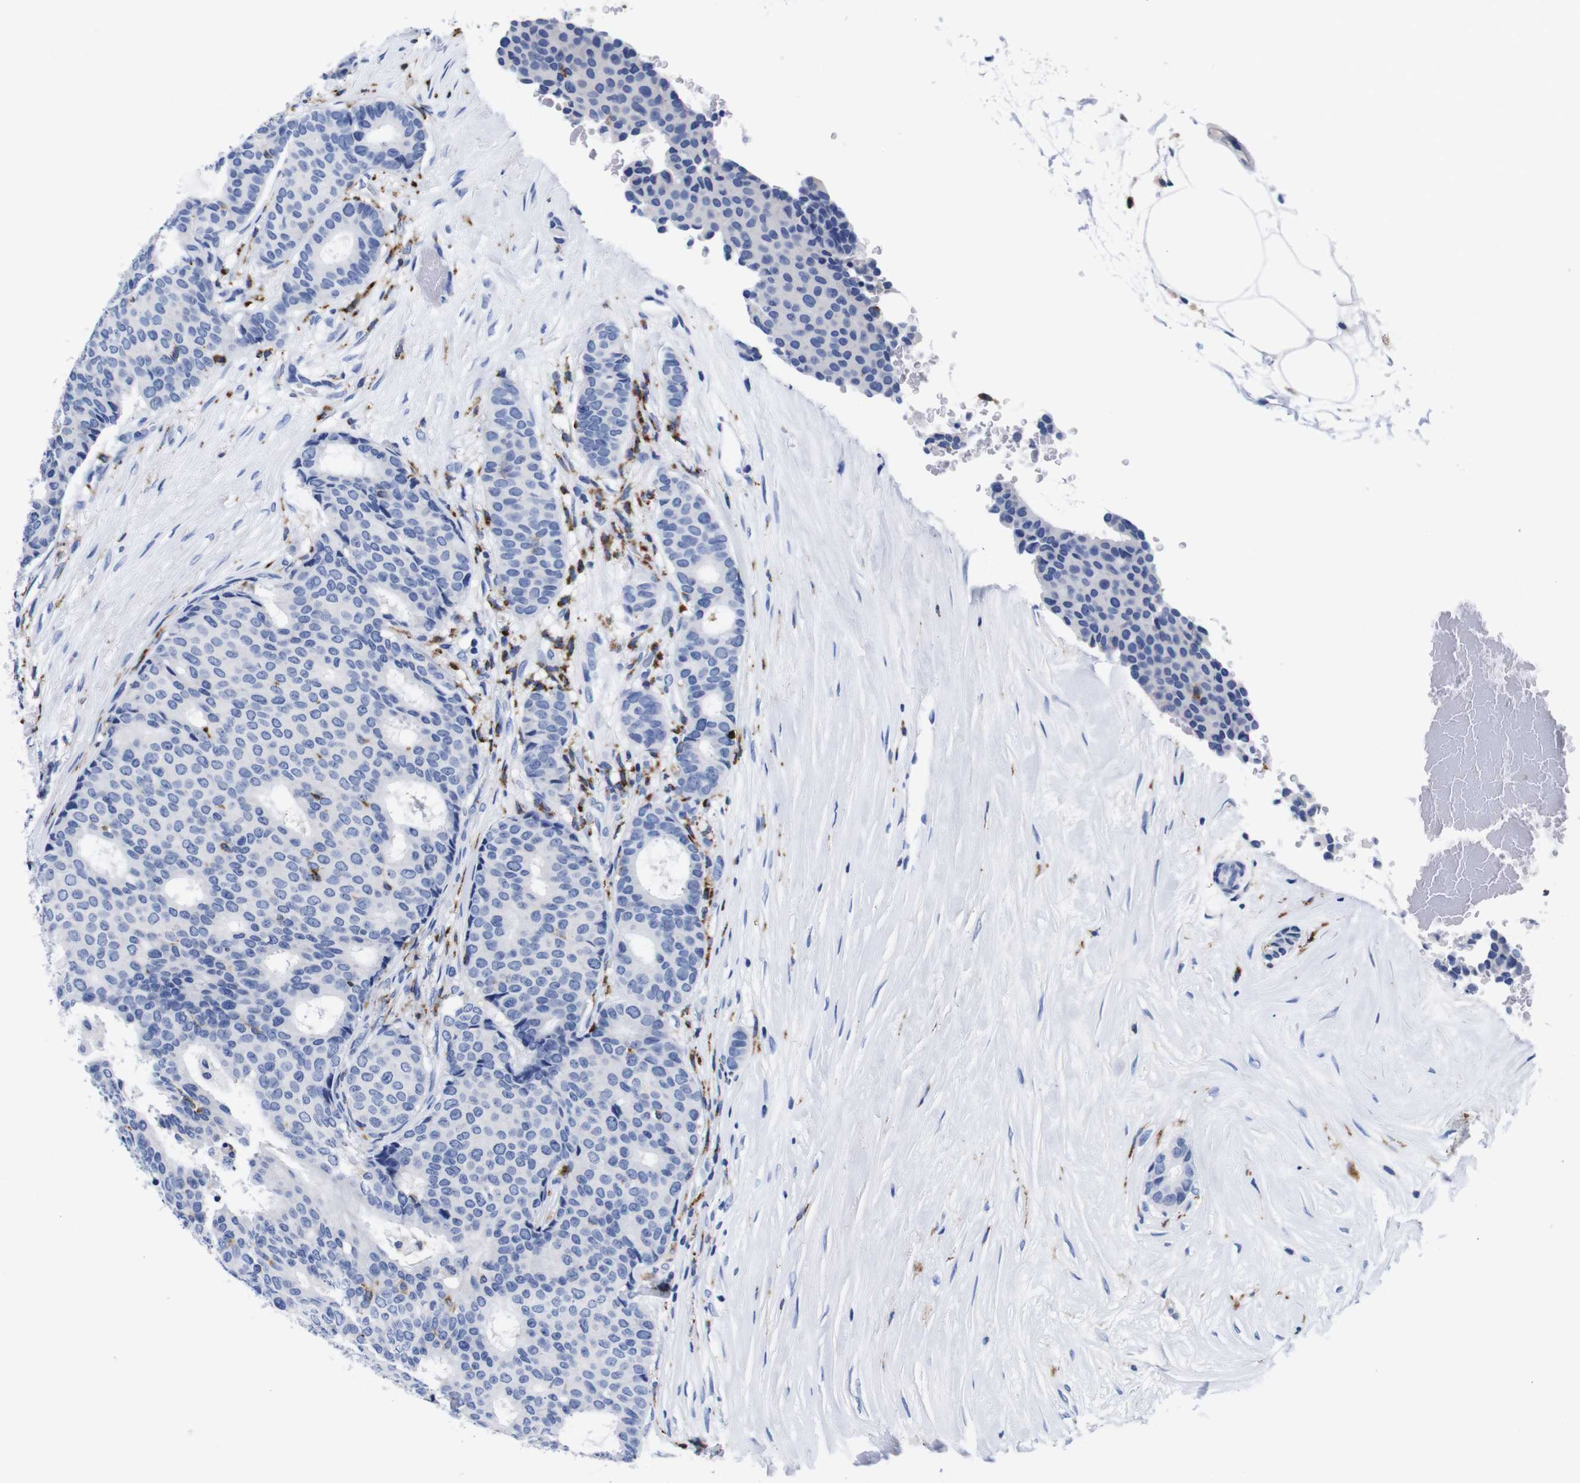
{"staining": {"intensity": "negative", "quantity": "none", "location": "none"}, "tissue": "breast cancer", "cell_type": "Tumor cells", "image_type": "cancer", "snomed": [{"axis": "morphology", "description": "Duct carcinoma"}, {"axis": "topography", "description": "Breast"}], "caption": "Image shows no significant protein expression in tumor cells of breast invasive ductal carcinoma.", "gene": "HLA-DMB", "patient": {"sex": "female", "age": 75}}